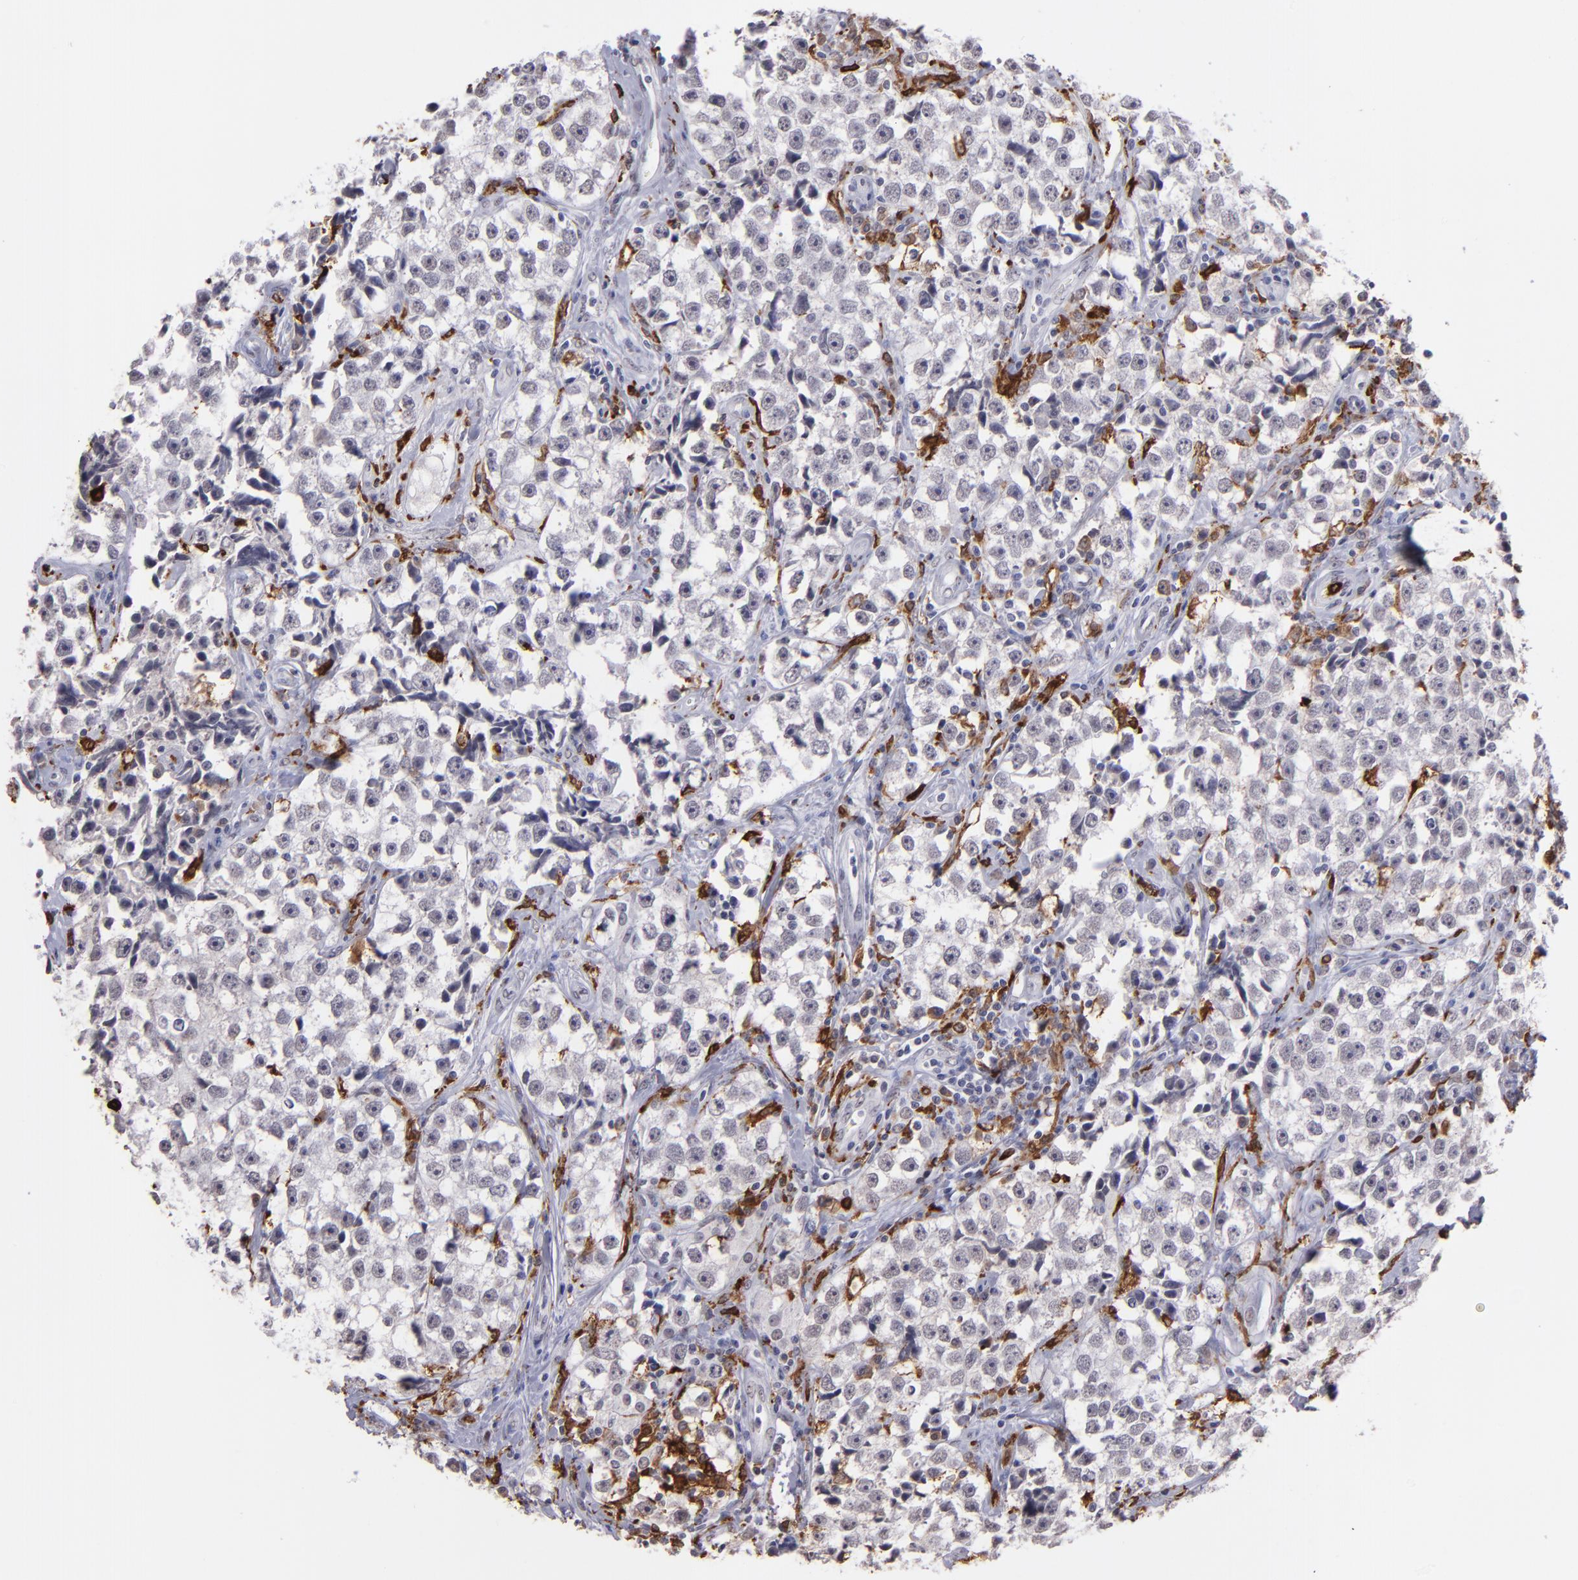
{"staining": {"intensity": "negative", "quantity": "none", "location": "none"}, "tissue": "testis cancer", "cell_type": "Tumor cells", "image_type": "cancer", "snomed": [{"axis": "morphology", "description": "Seminoma, NOS"}, {"axis": "topography", "description": "Testis"}], "caption": "Immunohistochemistry photomicrograph of human testis cancer (seminoma) stained for a protein (brown), which demonstrates no positivity in tumor cells. (DAB (3,3'-diaminobenzidine) IHC with hematoxylin counter stain).", "gene": "NCF2", "patient": {"sex": "male", "age": 32}}